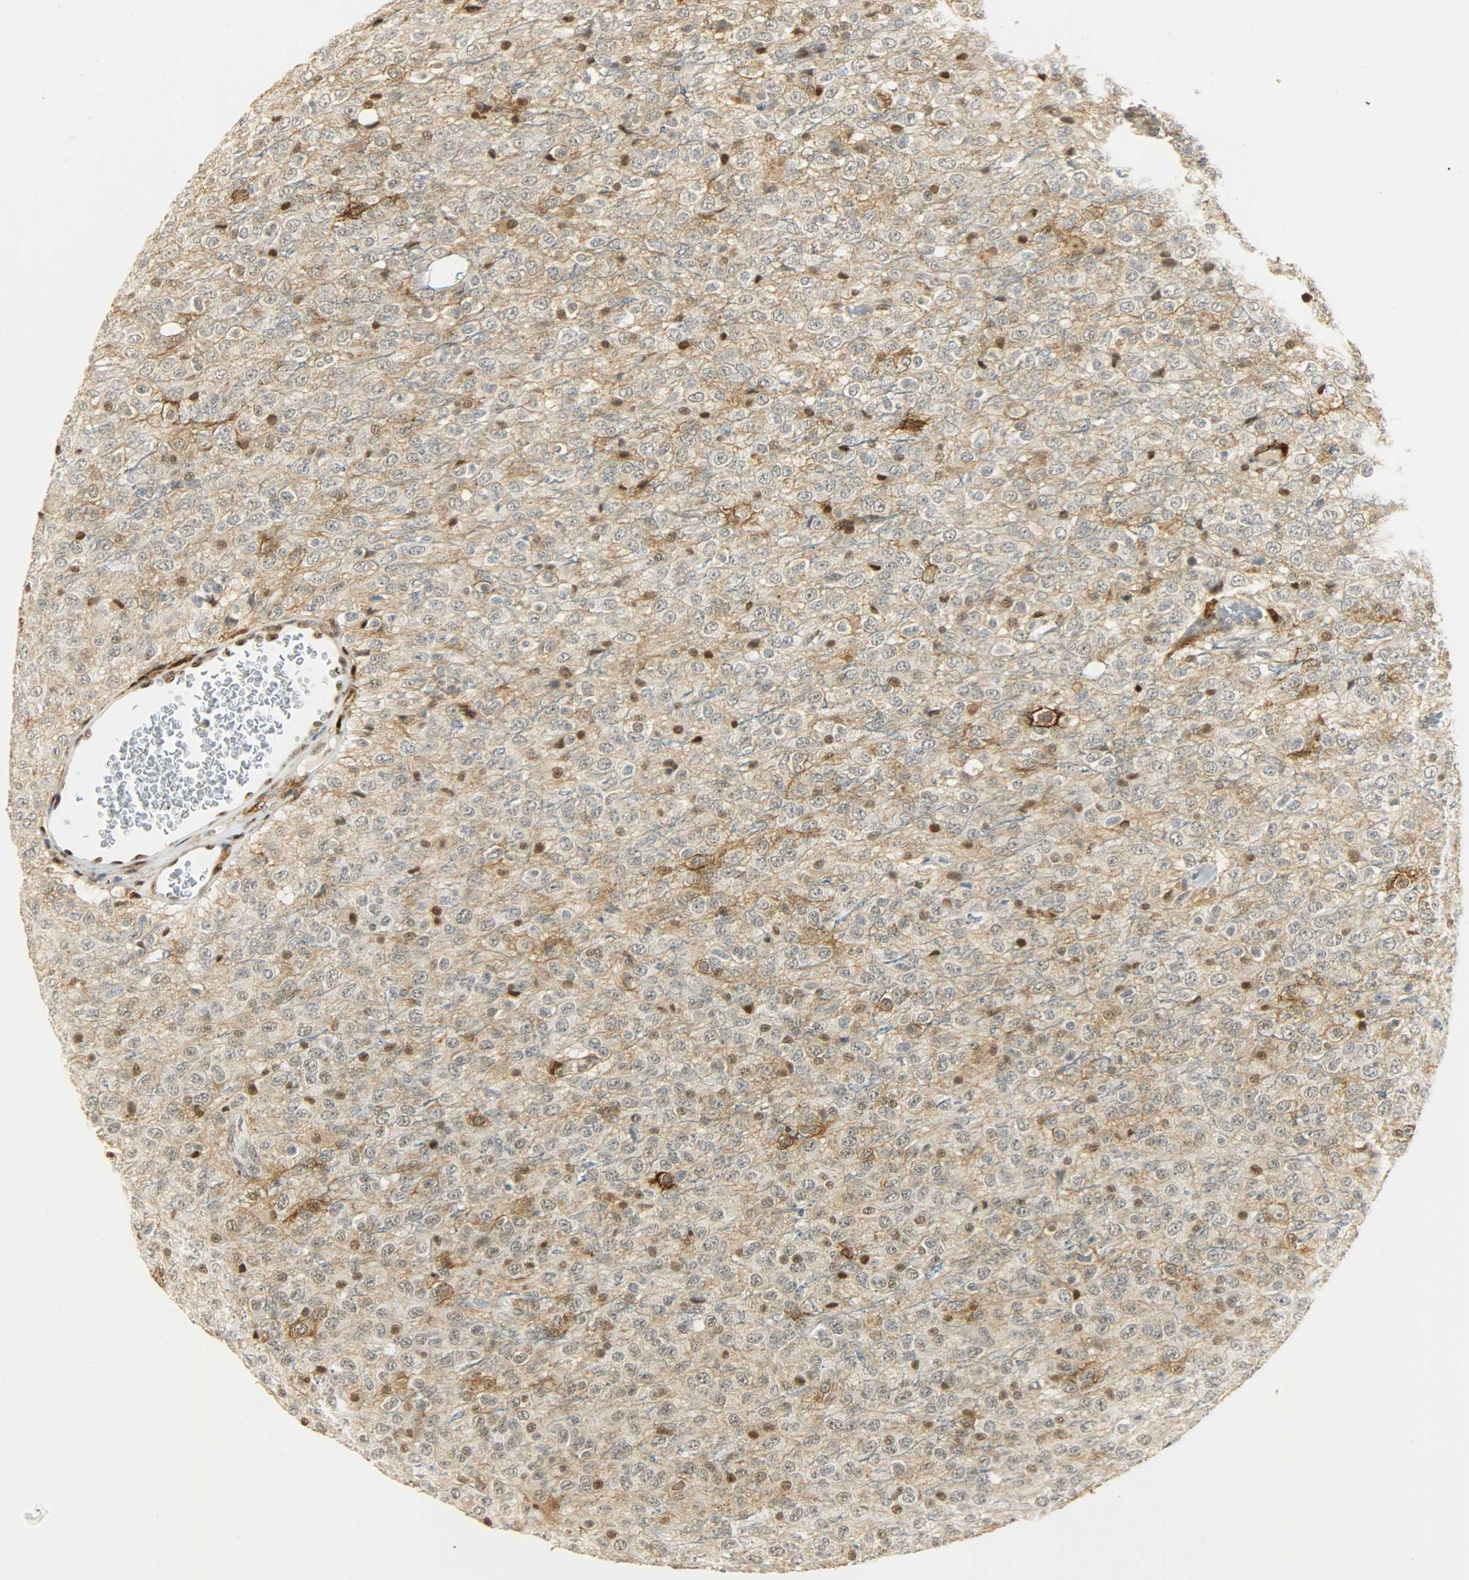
{"staining": {"intensity": "strong", "quantity": "<25%", "location": "cytoplasmic/membranous,nuclear"}, "tissue": "glioma", "cell_type": "Tumor cells", "image_type": "cancer", "snomed": [{"axis": "morphology", "description": "Glioma, malignant, High grade"}, {"axis": "topography", "description": "pancreas cauda"}], "caption": "High-grade glioma (malignant) stained with a brown dye exhibits strong cytoplasmic/membranous and nuclear positive staining in approximately <25% of tumor cells.", "gene": "NGFR", "patient": {"sex": "male", "age": 60}}